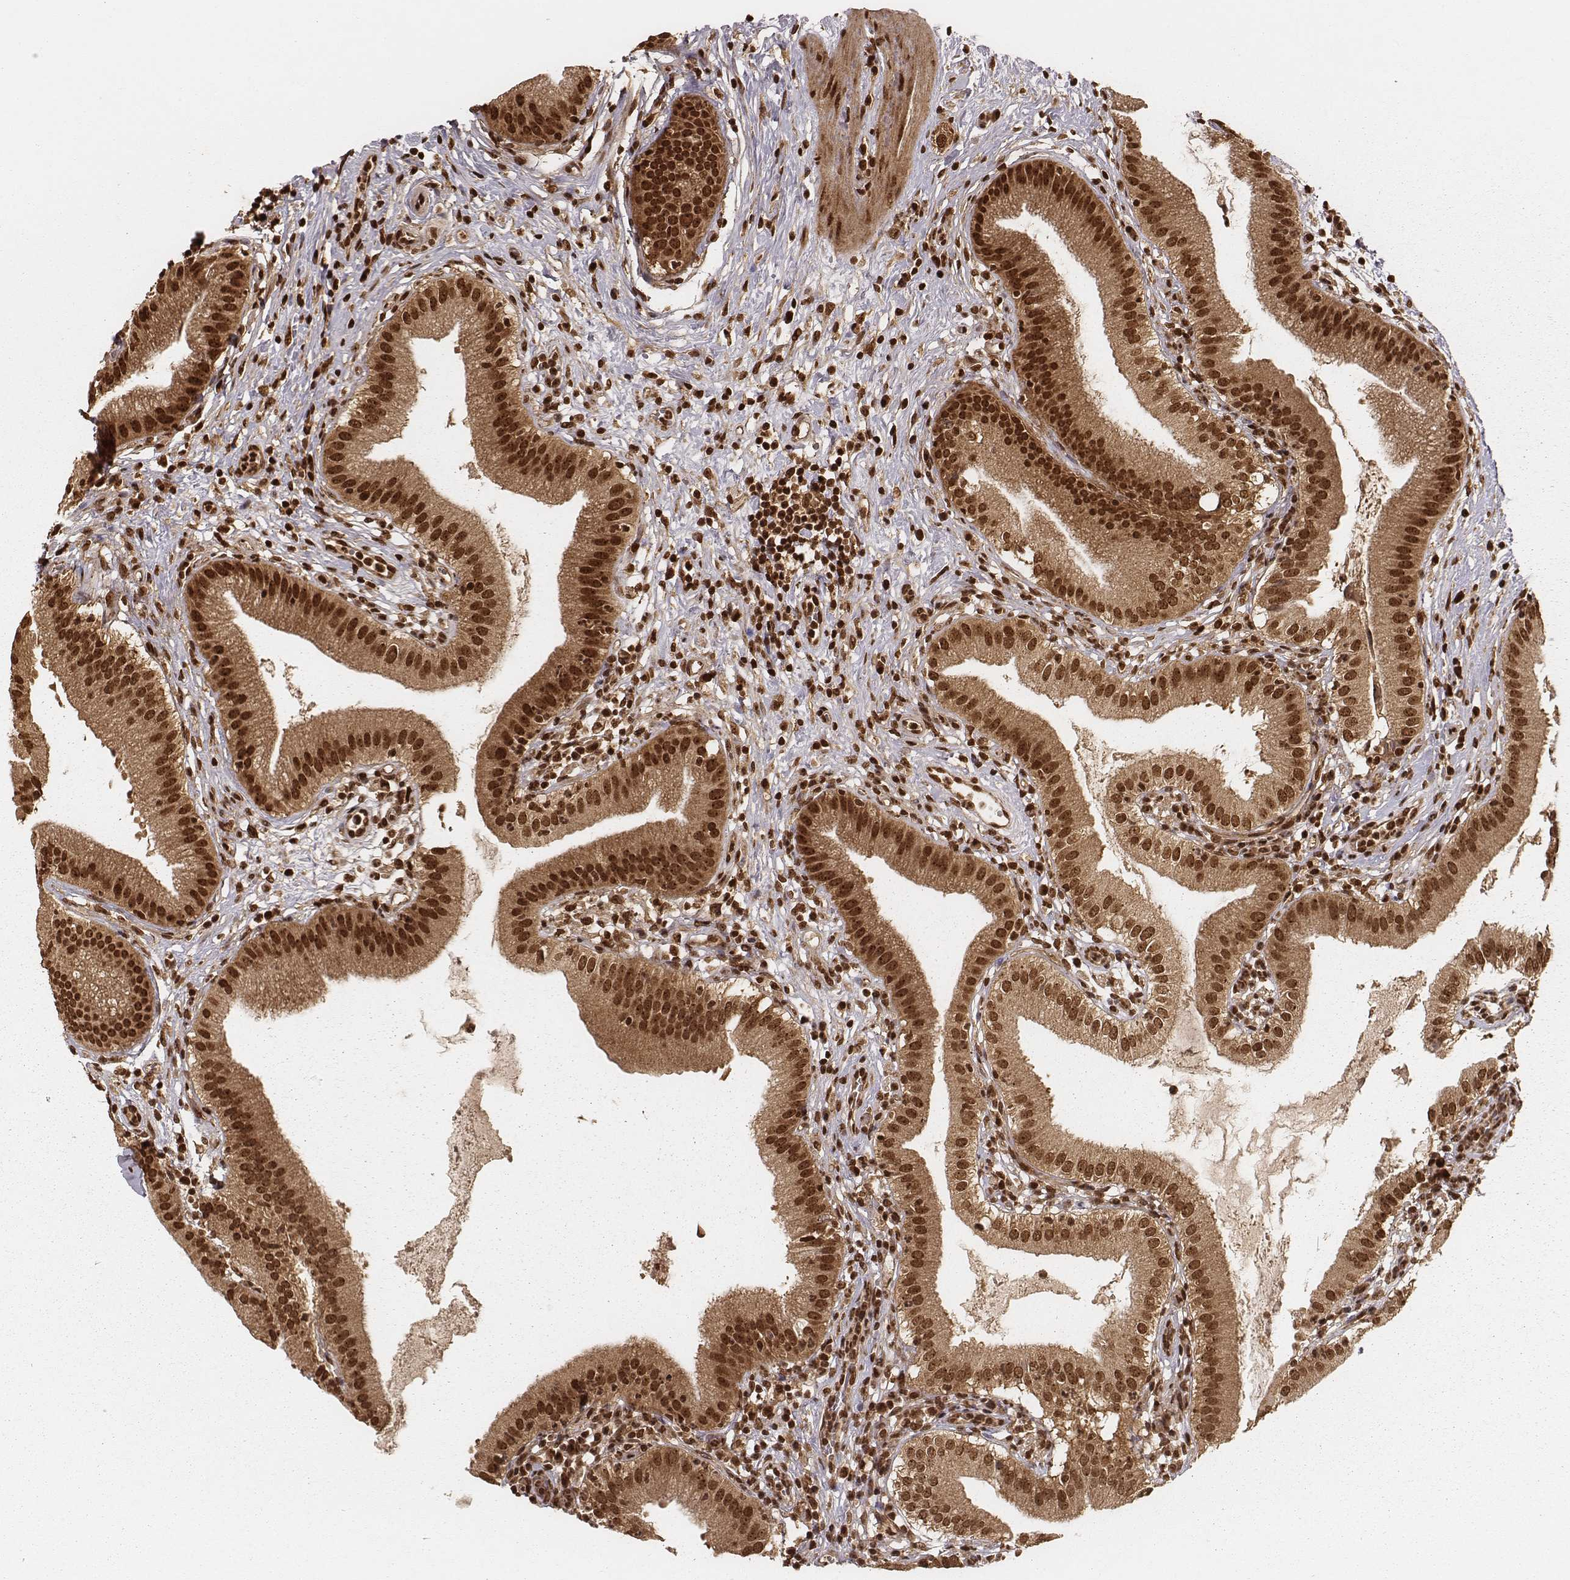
{"staining": {"intensity": "moderate", "quantity": ">75%", "location": "nuclear"}, "tissue": "gallbladder", "cell_type": "Glandular cells", "image_type": "normal", "snomed": [{"axis": "morphology", "description": "Normal tissue, NOS"}, {"axis": "topography", "description": "Gallbladder"}], "caption": "Gallbladder stained with immunohistochemistry displays moderate nuclear expression in about >75% of glandular cells.", "gene": "NFX1", "patient": {"sex": "female", "age": 65}}